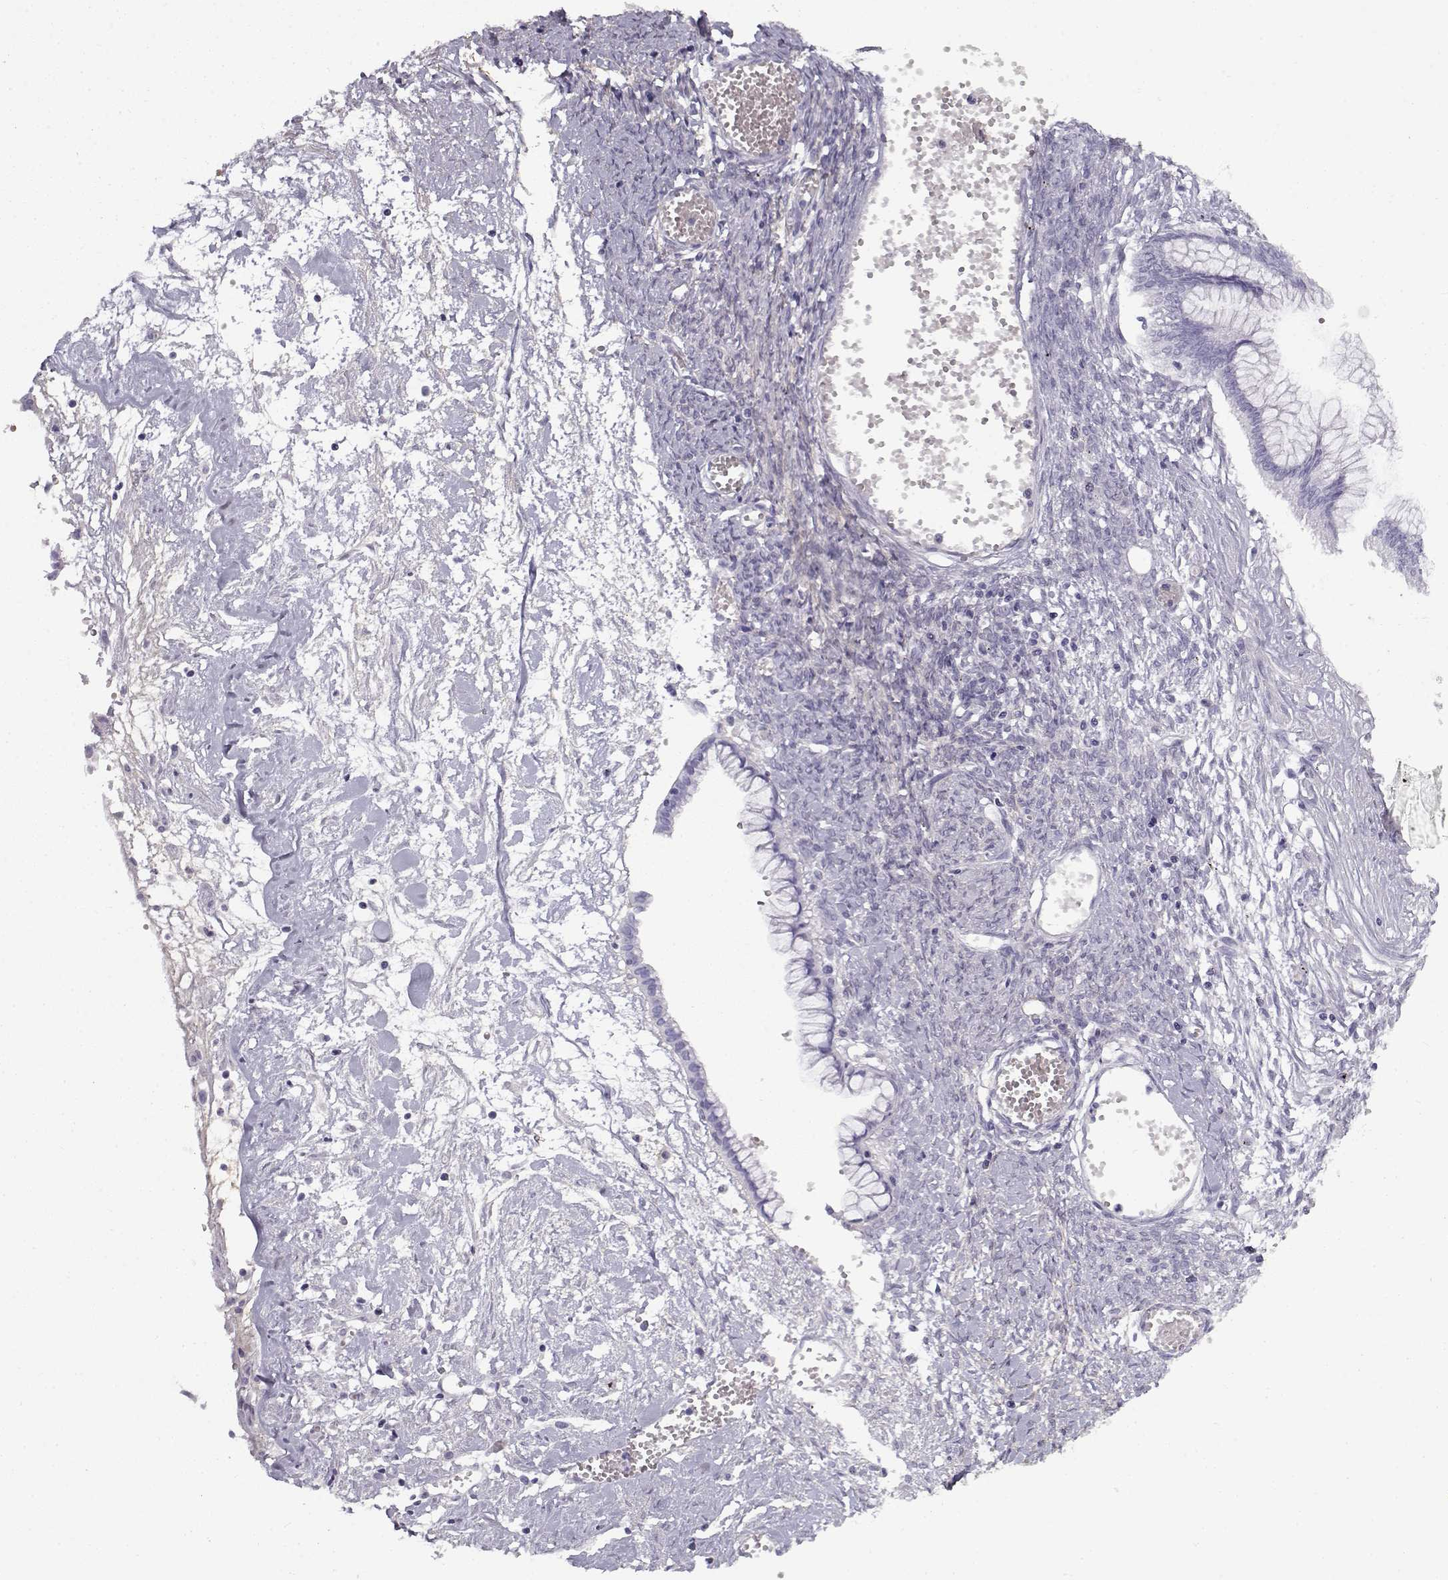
{"staining": {"intensity": "negative", "quantity": "none", "location": "none"}, "tissue": "ovarian cancer", "cell_type": "Tumor cells", "image_type": "cancer", "snomed": [{"axis": "morphology", "description": "Cystadenocarcinoma, mucinous, NOS"}, {"axis": "topography", "description": "Ovary"}], "caption": "The micrograph displays no significant staining in tumor cells of mucinous cystadenocarcinoma (ovarian).", "gene": "GTSF1L", "patient": {"sex": "female", "age": 67}}